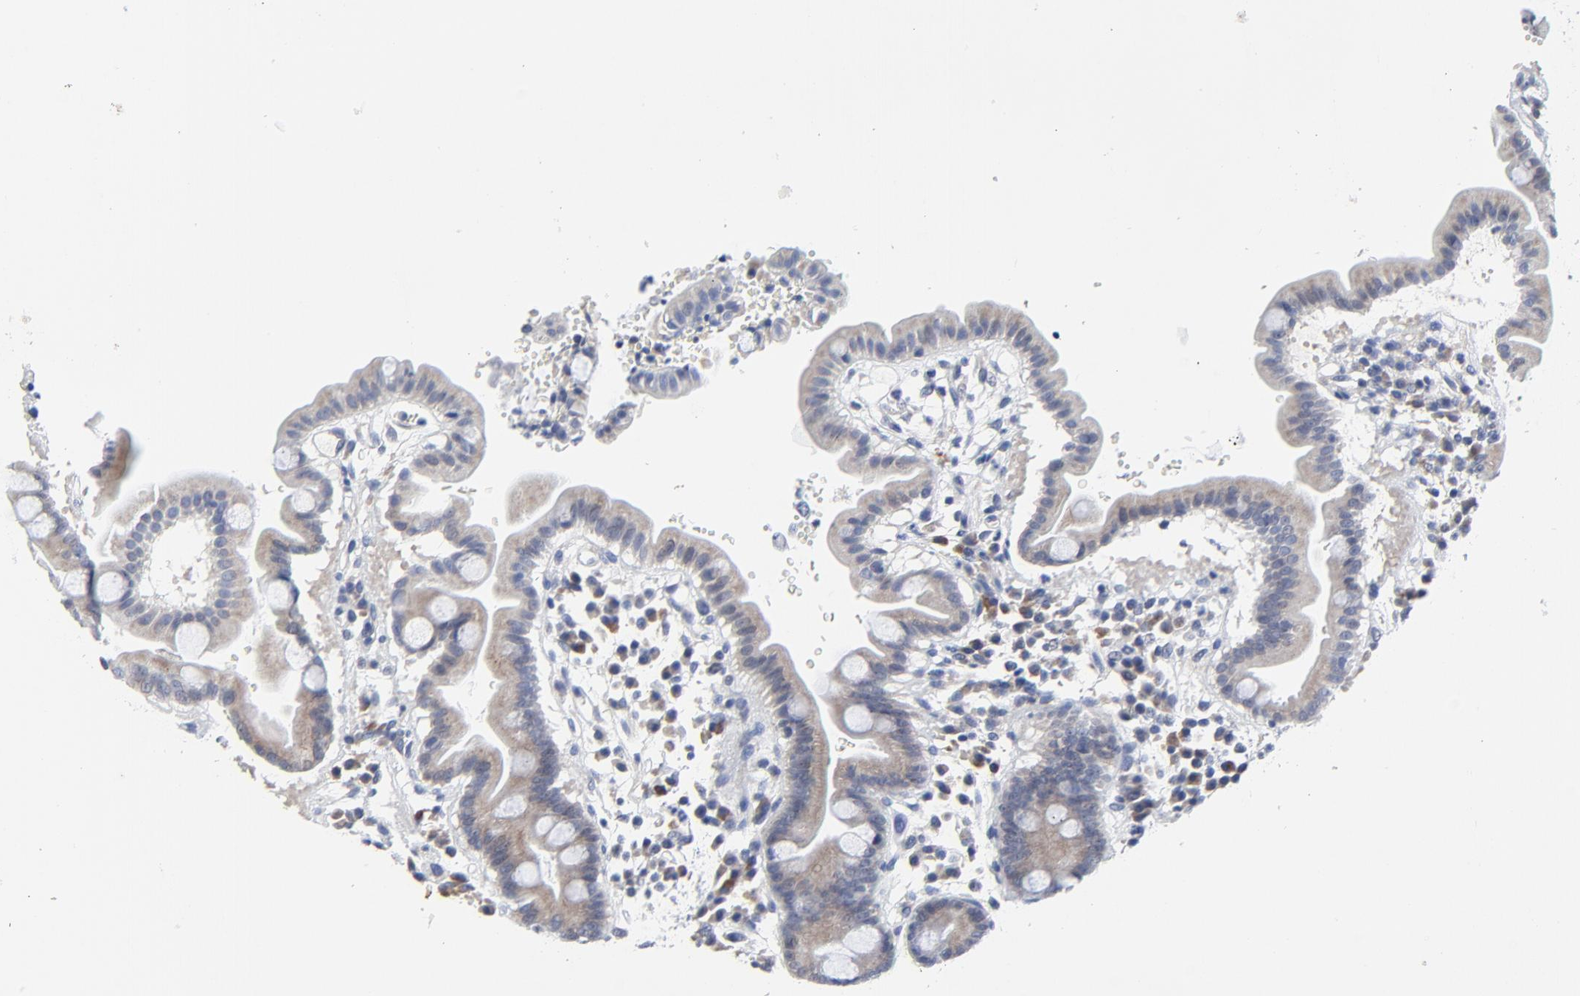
{"staining": {"intensity": "weak", "quantity": ">75%", "location": "cytoplasmic/membranous"}, "tissue": "duodenum", "cell_type": "Glandular cells", "image_type": "normal", "snomed": [{"axis": "morphology", "description": "Normal tissue, NOS"}, {"axis": "topography", "description": "Duodenum"}], "caption": "Brown immunohistochemical staining in benign duodenum demonstrates weak cytoplasmic/membranous positivity in approximately >75% of glandular cells.", "gene": "NLGN3", "patient": {"sex": "male", "age": 50}}